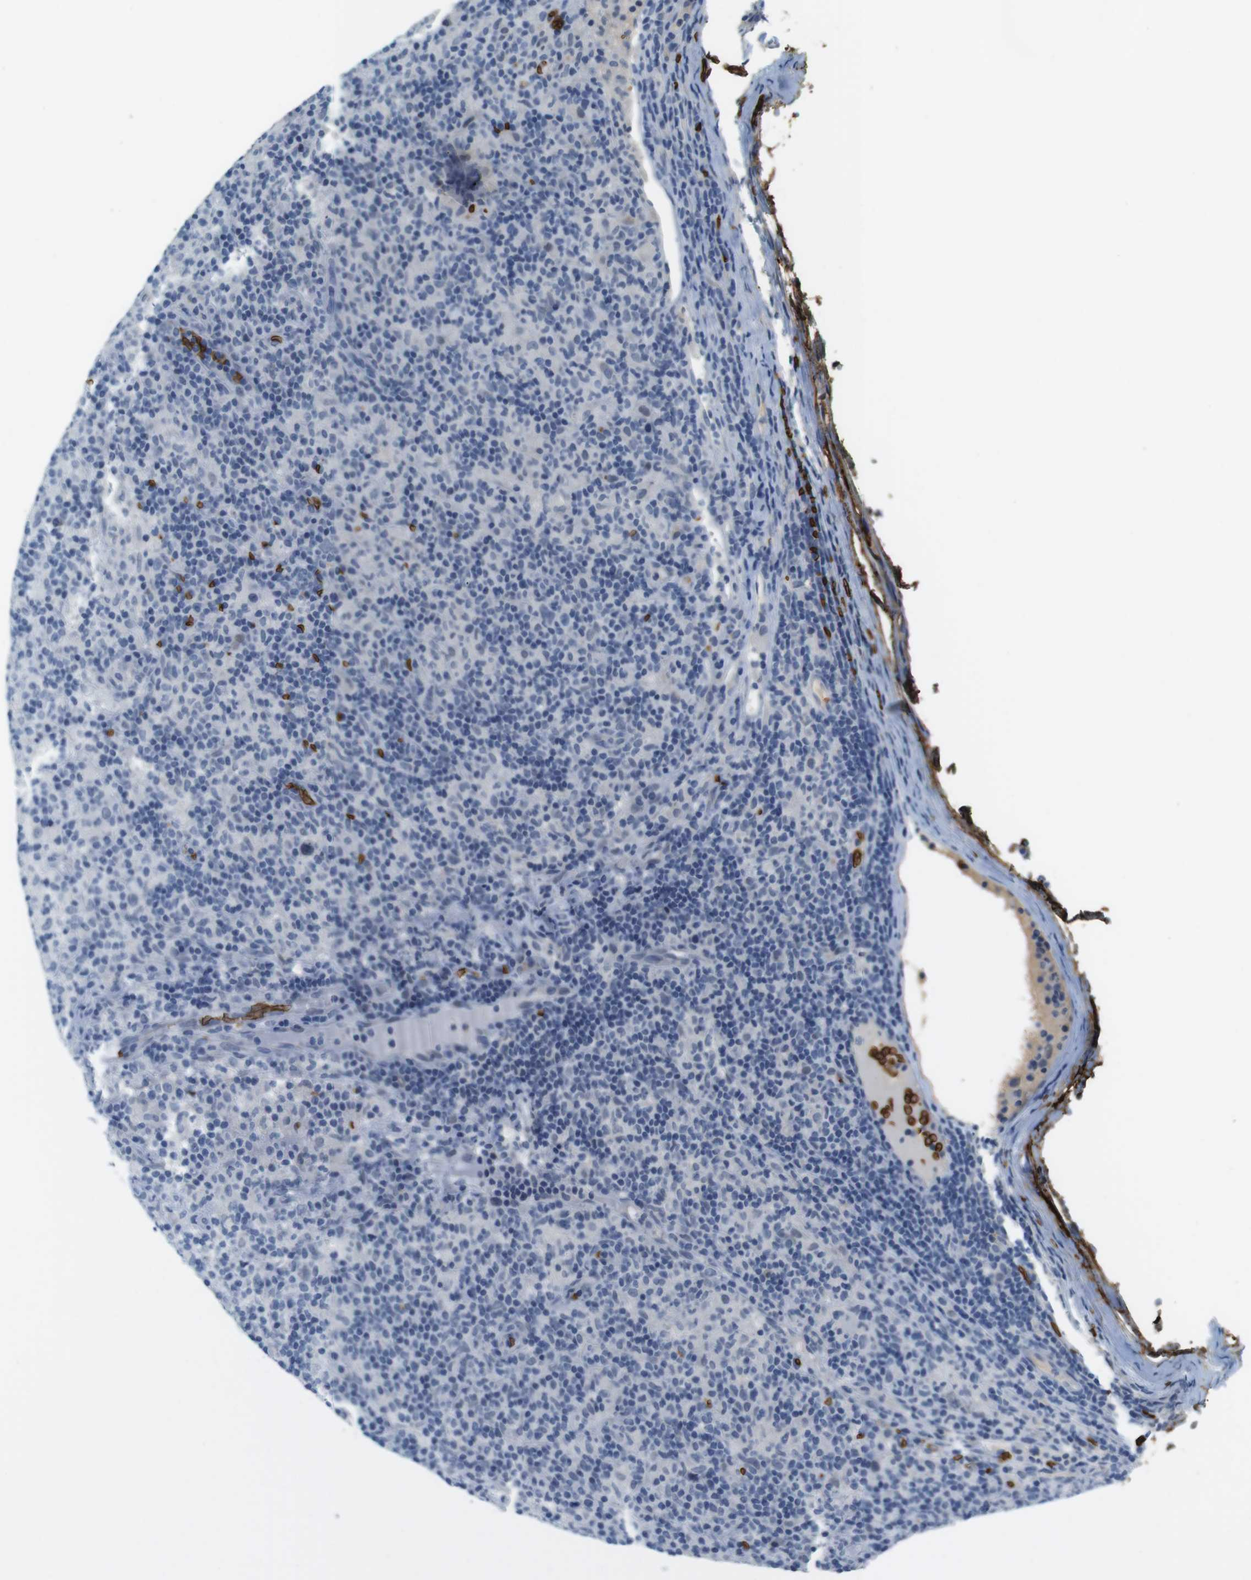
{"staining": {"intensity": "negative", "quantity": "none", "location": "none"}, "tissue": "lymphoma", "cell_type": "Tumor cells", "image_type": "cancer", "snomed": [{"axis": "morphology", "description": "Hodgkin's disease, NOS"}, {"axis": "topography", "description": "Lymph node"}], "caption": "Protein analysis of Hodgkin's disease displays no significant positivity in tumor cells.", "gene": "SLC4A1", "patient": {"sex": "male", "age": 70}}